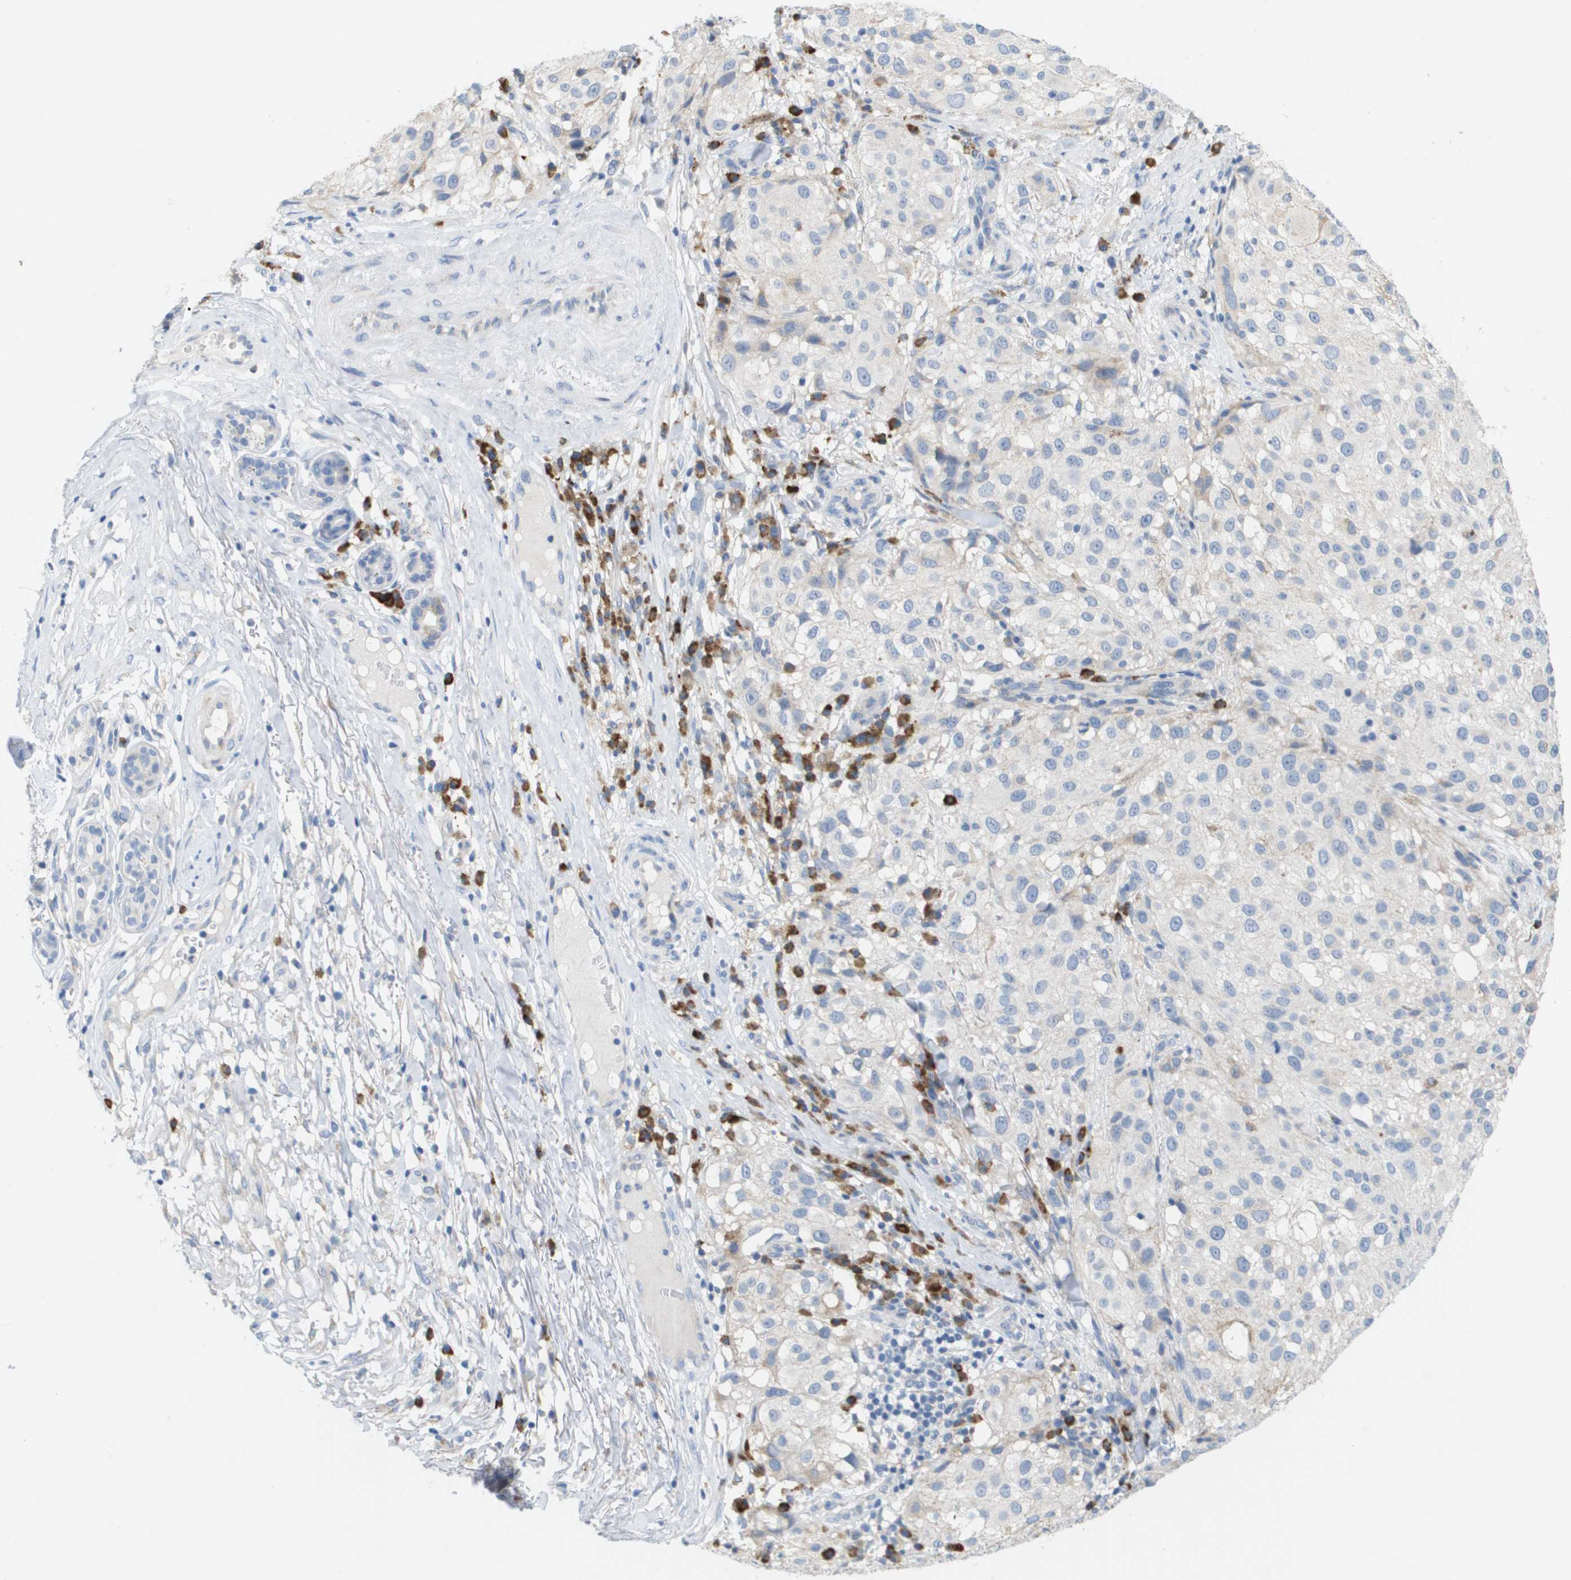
{"staining": {"intensity": "negative", "quantity": "none", "location": "none"}, "tissue": "melanoma", "cell_type": "Tumor cells", "image_type": "cancer", "snomed": [{"axis": "morphology", "description": "Necrosis, NOS"}, {"axis": "morphology", "description": "Malignant melanoma, NOS"}, {"axis": "topography", "description": "Skin"}], "caption": "DAB (3,3'-diaminobenzidine) immunohistochemical staining of malignant melanoma shows no significant expression in tumor cells. Brightfield microscopy of IHC stained with DAB (brown) and hematoxylin (blue), captured at high magnification.", "gene": "CD3G", "patient": {"sex": "female", "age": 87}}